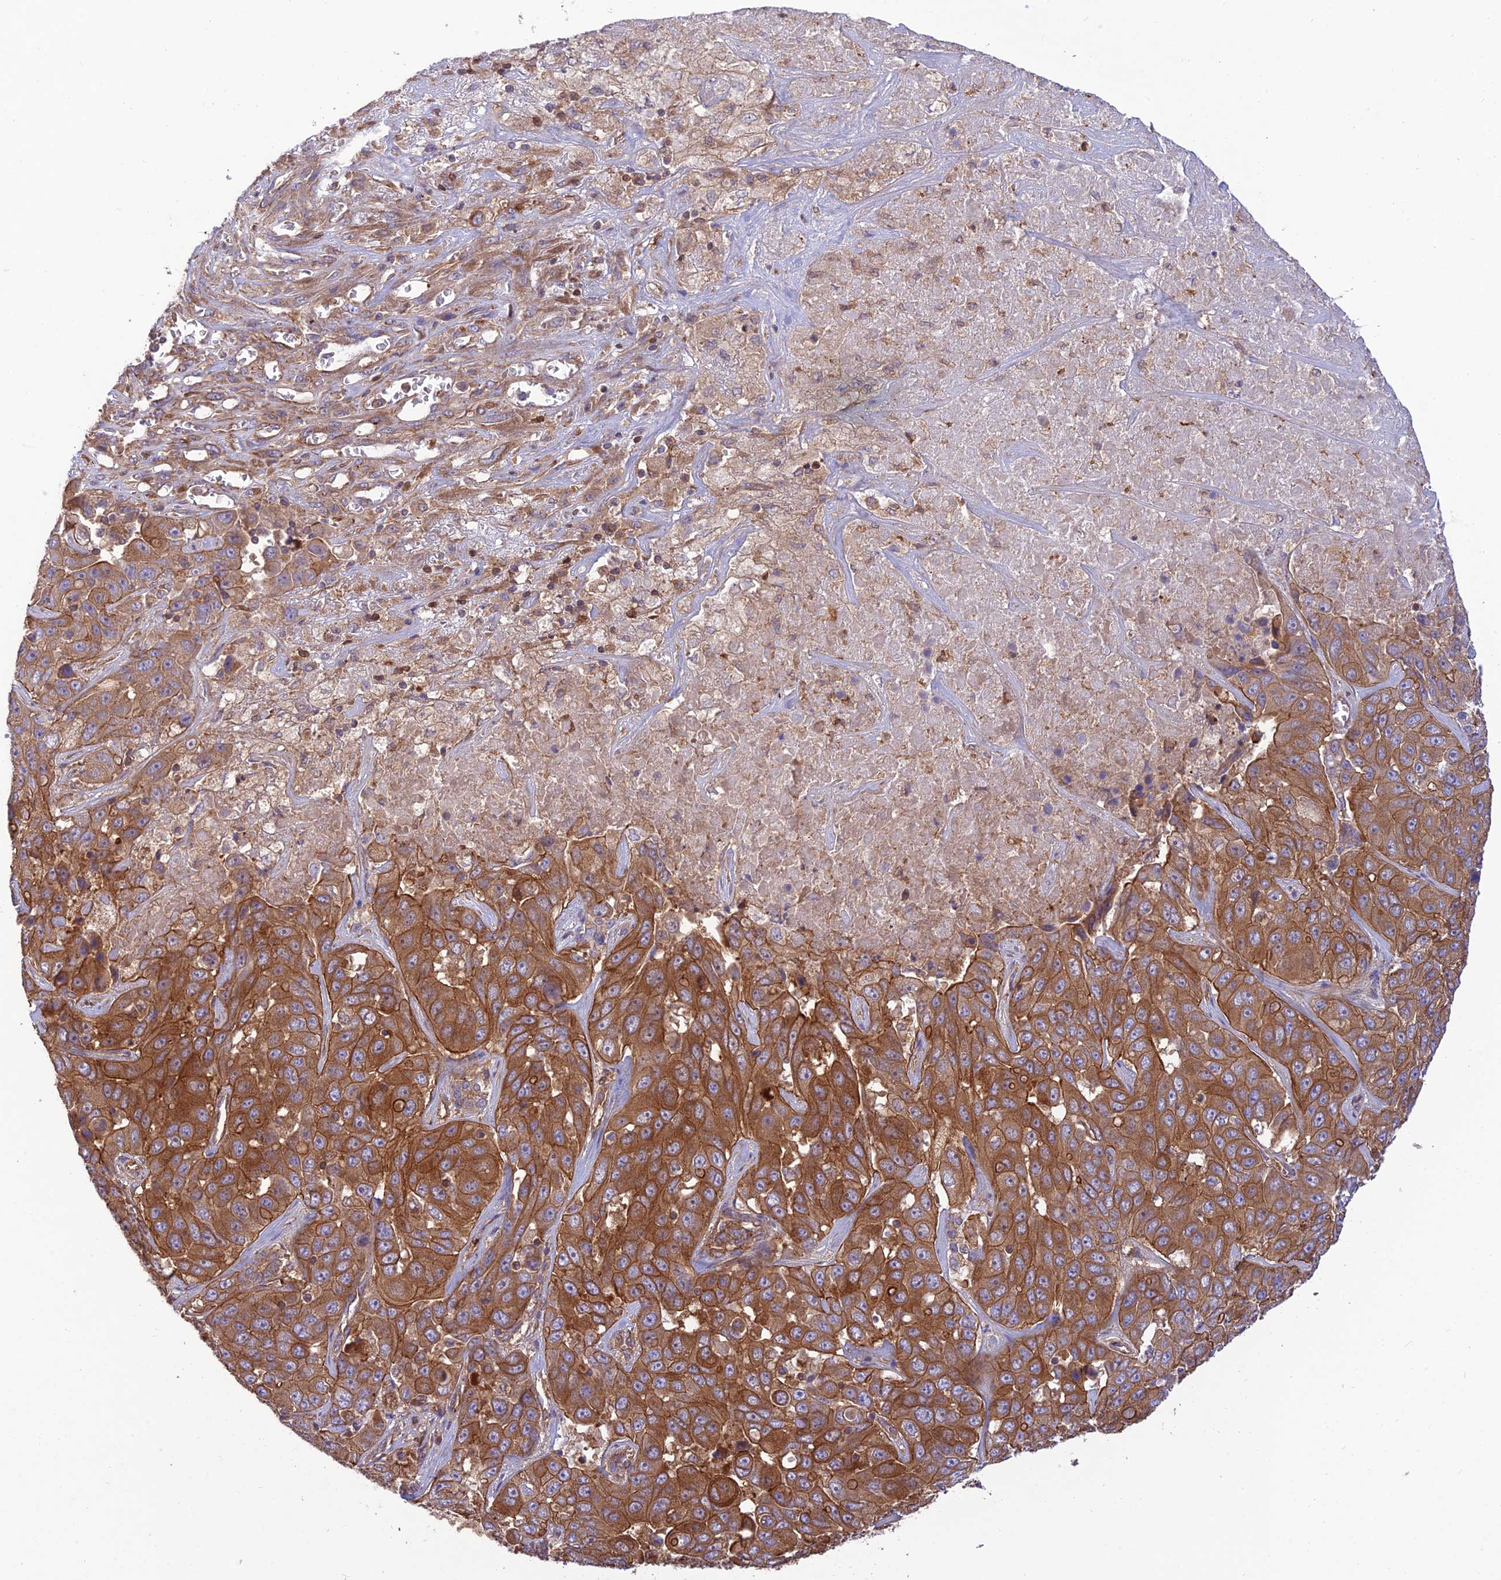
{"staining": {"intensity": "moderate", "quantity": ">75%", "location": "cytoplasmic/membranous"}, "tissue": "liver cancer", "cell_type": "Tumor cells", "image_type": "cancer", "snomed": [{"axis": "morphology", "description": "Cholangiocarcinoma"}, {"axis": "topography", "description": "Liver"}], "caption": "An image of liver cancer (cholangiocarcinoma) stained for a protein exhibits moderate cytoplasmic/membranous brown staining in tumor cells.", "gene": "HPSE2", "patient": {"sex": "female", "age": 52}}